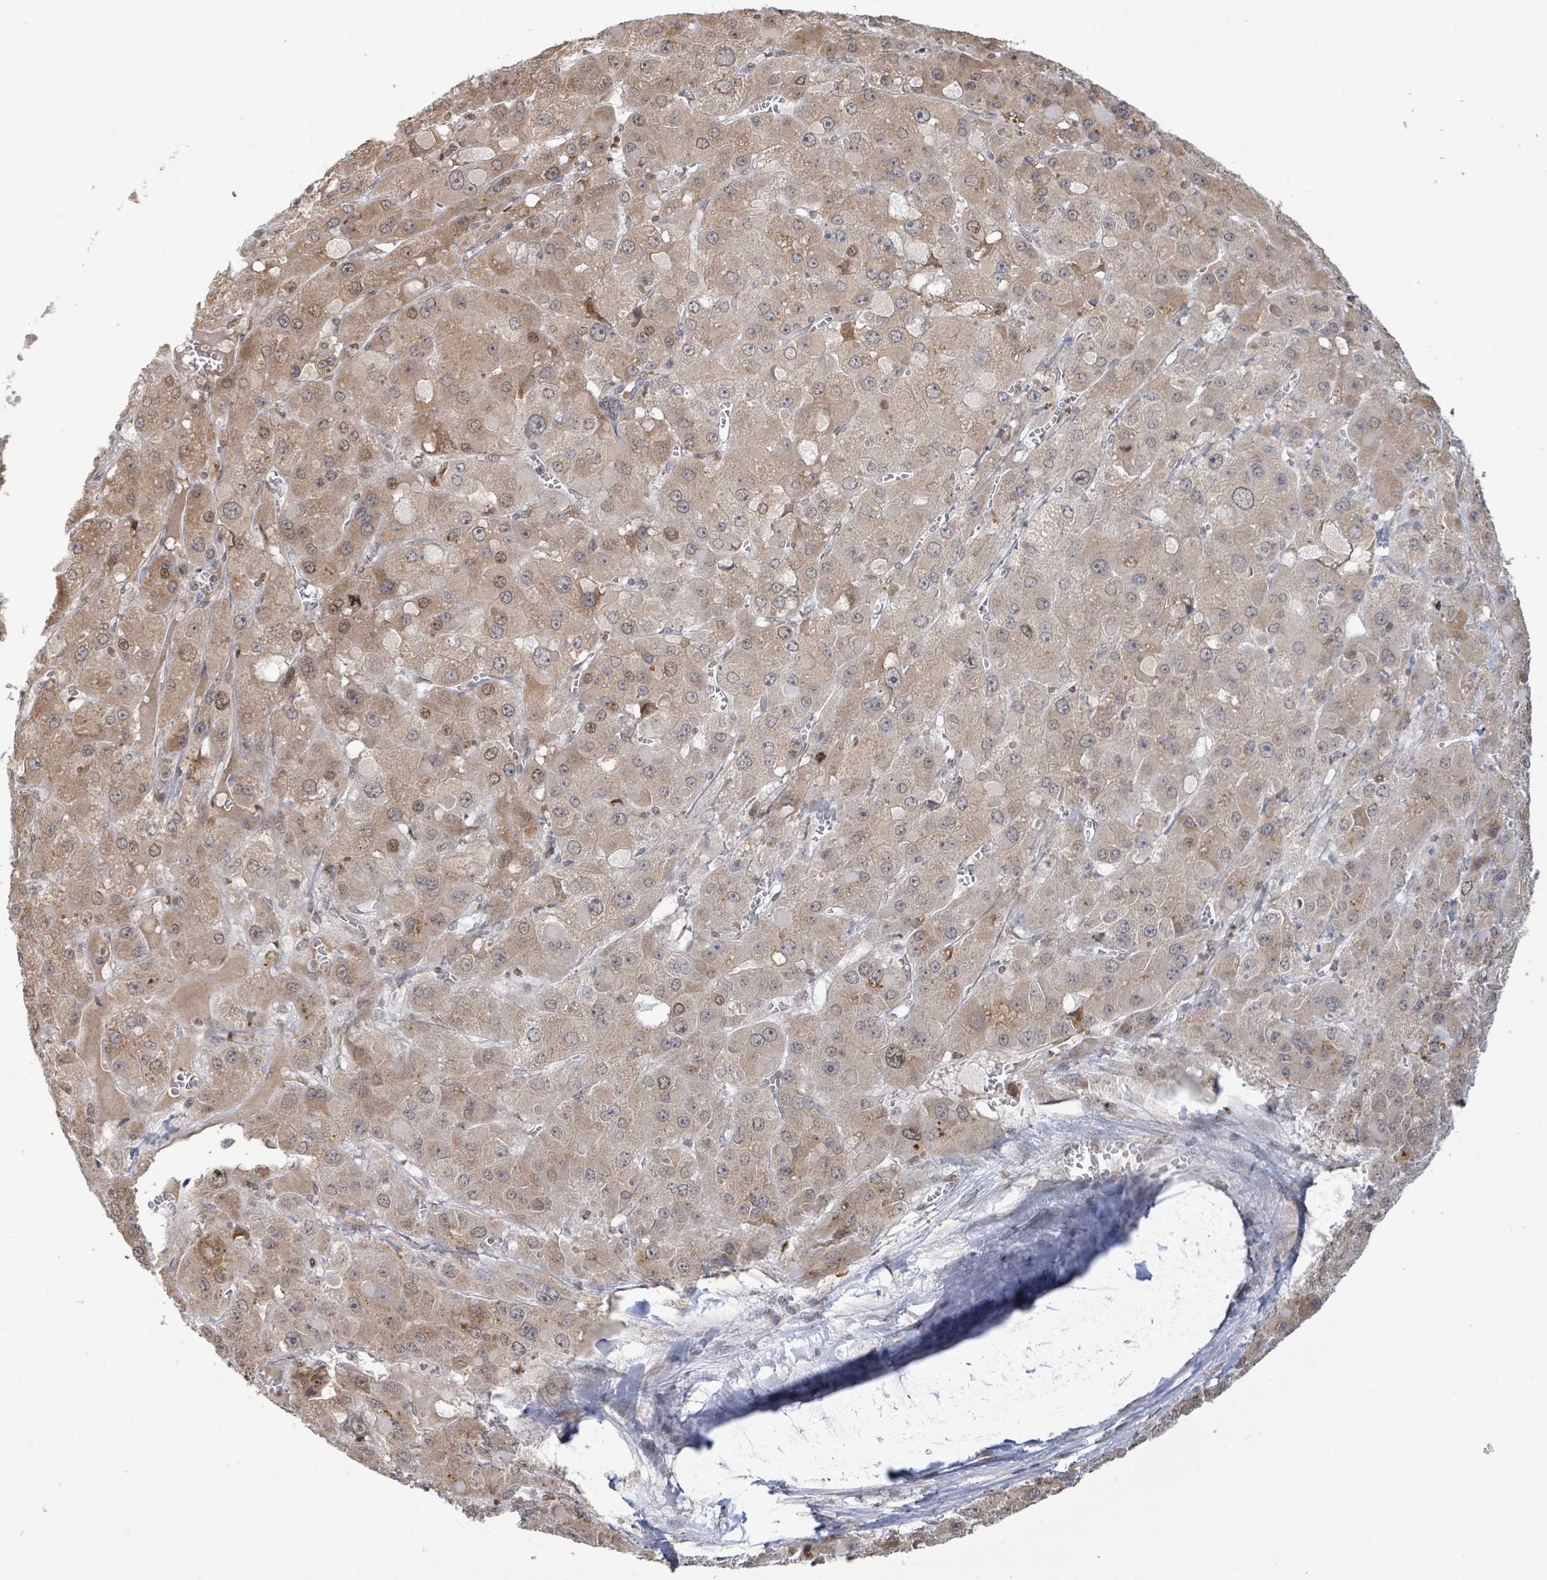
{"staining": {"intensity": "moderate", "quantity": ">75%", "location": "cytoplasmic/membranous,nuclear"}, "tissue": "liver cancer", "cell_type": "Tumor cells", "image_type": "cancer", "snomed": [{"axis": "morphology", "description": "Carcinoma, Hepatocellular, NOS"}, {"axis": "topography", "description": "Liver"}], "caption": "The image displays staining of liver cancer (hepatocellular carcinoma), revealing moderate cytoplasmic/membranous and nuclear protein positivity (brown color) within tumor cells.", "gene": "SBF2", "patient": {"sex": "female", "age": 73}}